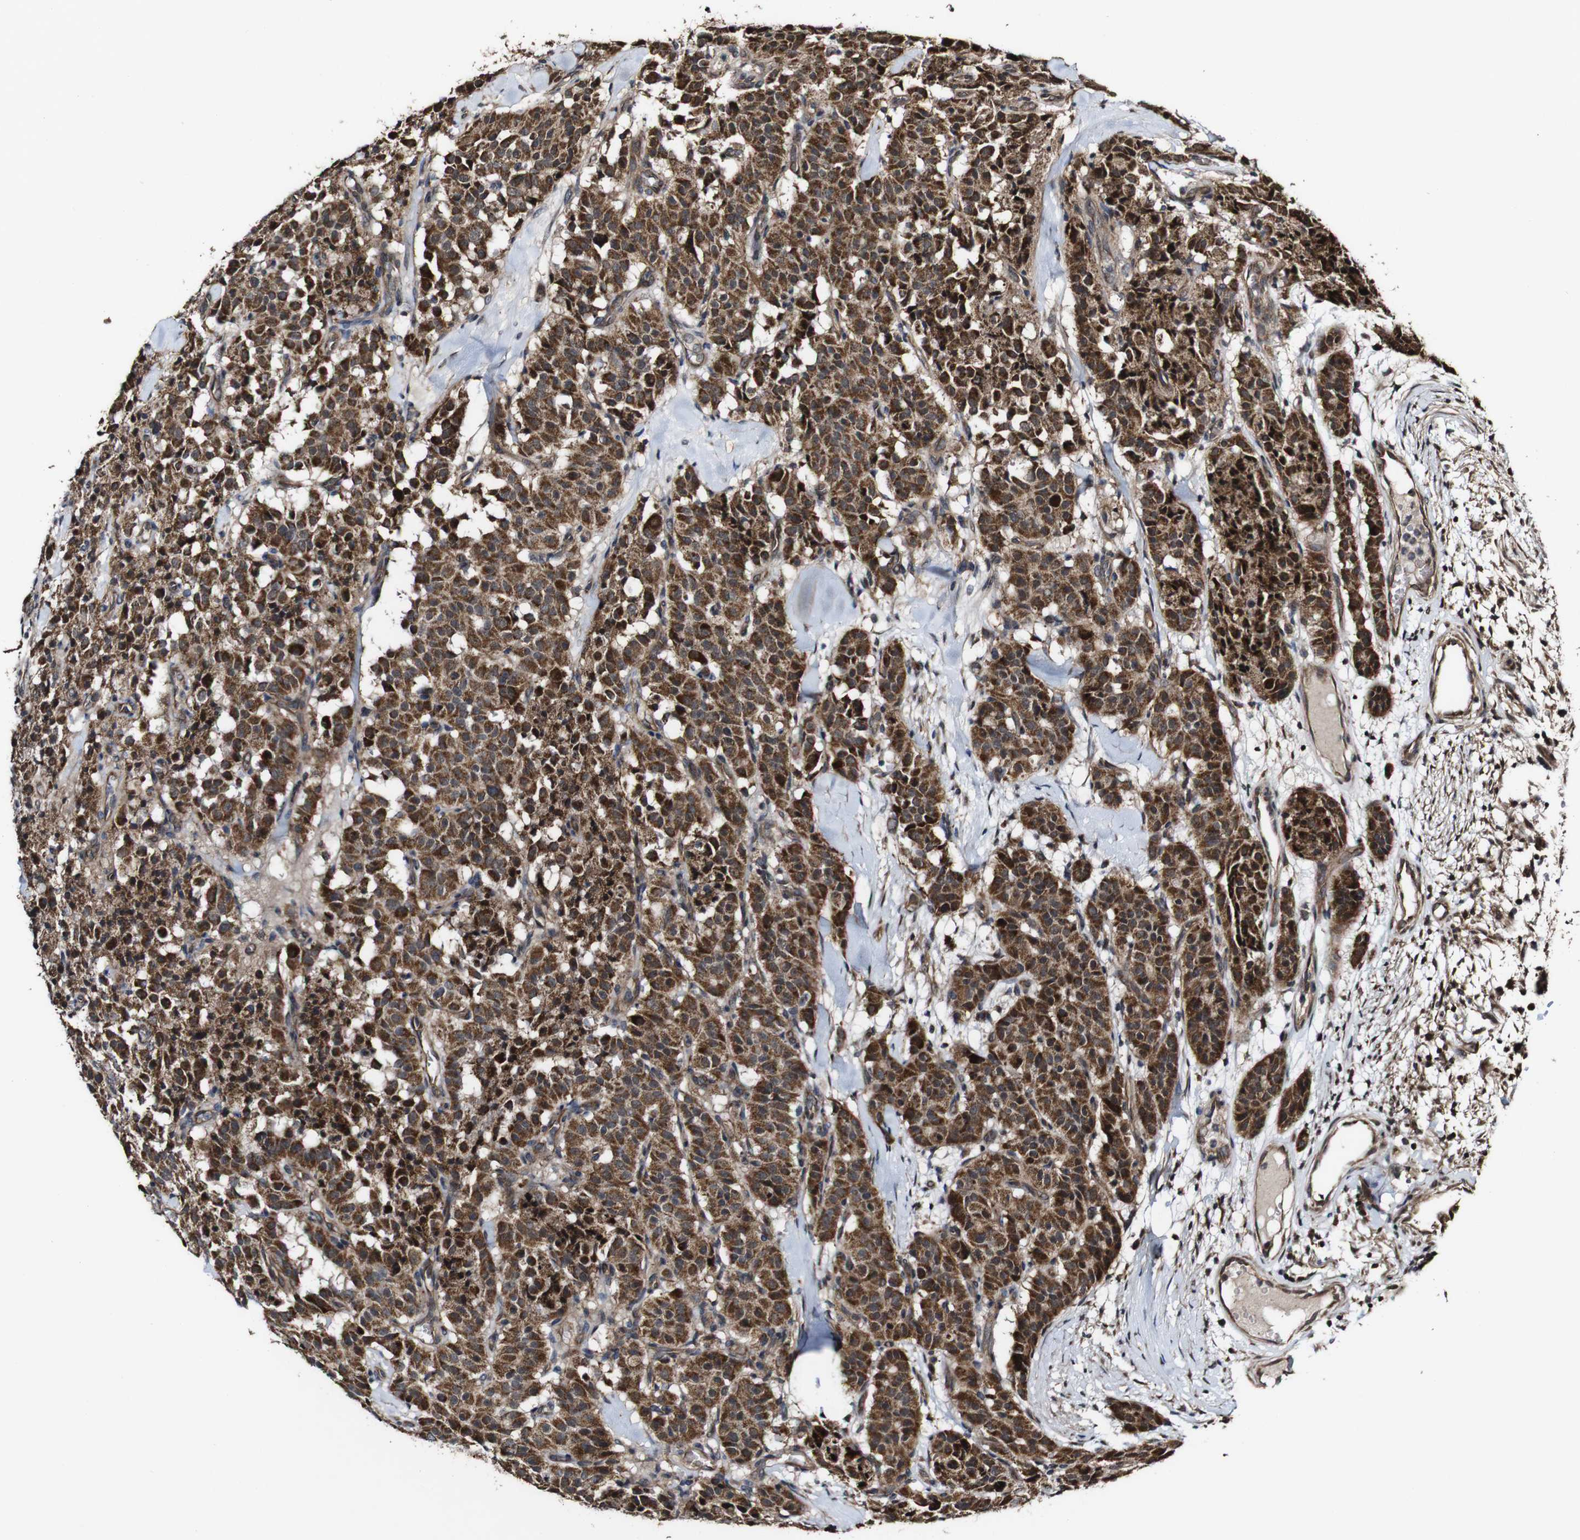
{"staining": {"intensity": "strong", "quantity": ">75%", "location": "cytoplasmic/membranous"}, "tissue": "carcinoid", "cell_type": "Tumor cells", "image_type": "cancer", "snomed": [{"axis": "morphology", "description": "Carcinoid, malignant, NOS"}, {"axis": "topography", "description": "Lung"}], "caption": "Protein staining shows strong cytoplasmic/membranous positivity in approximately >75% of tumor cells in malignant carcinoid. The protein of interest is stained brown, and the nuclei are stained in blue (DAB (3,3'-diaminobenzidine) IHC with brightfield microscopy, high magnification).", "gene": "BTN3A3", "patient": {"sex": "male", "age": 30}}